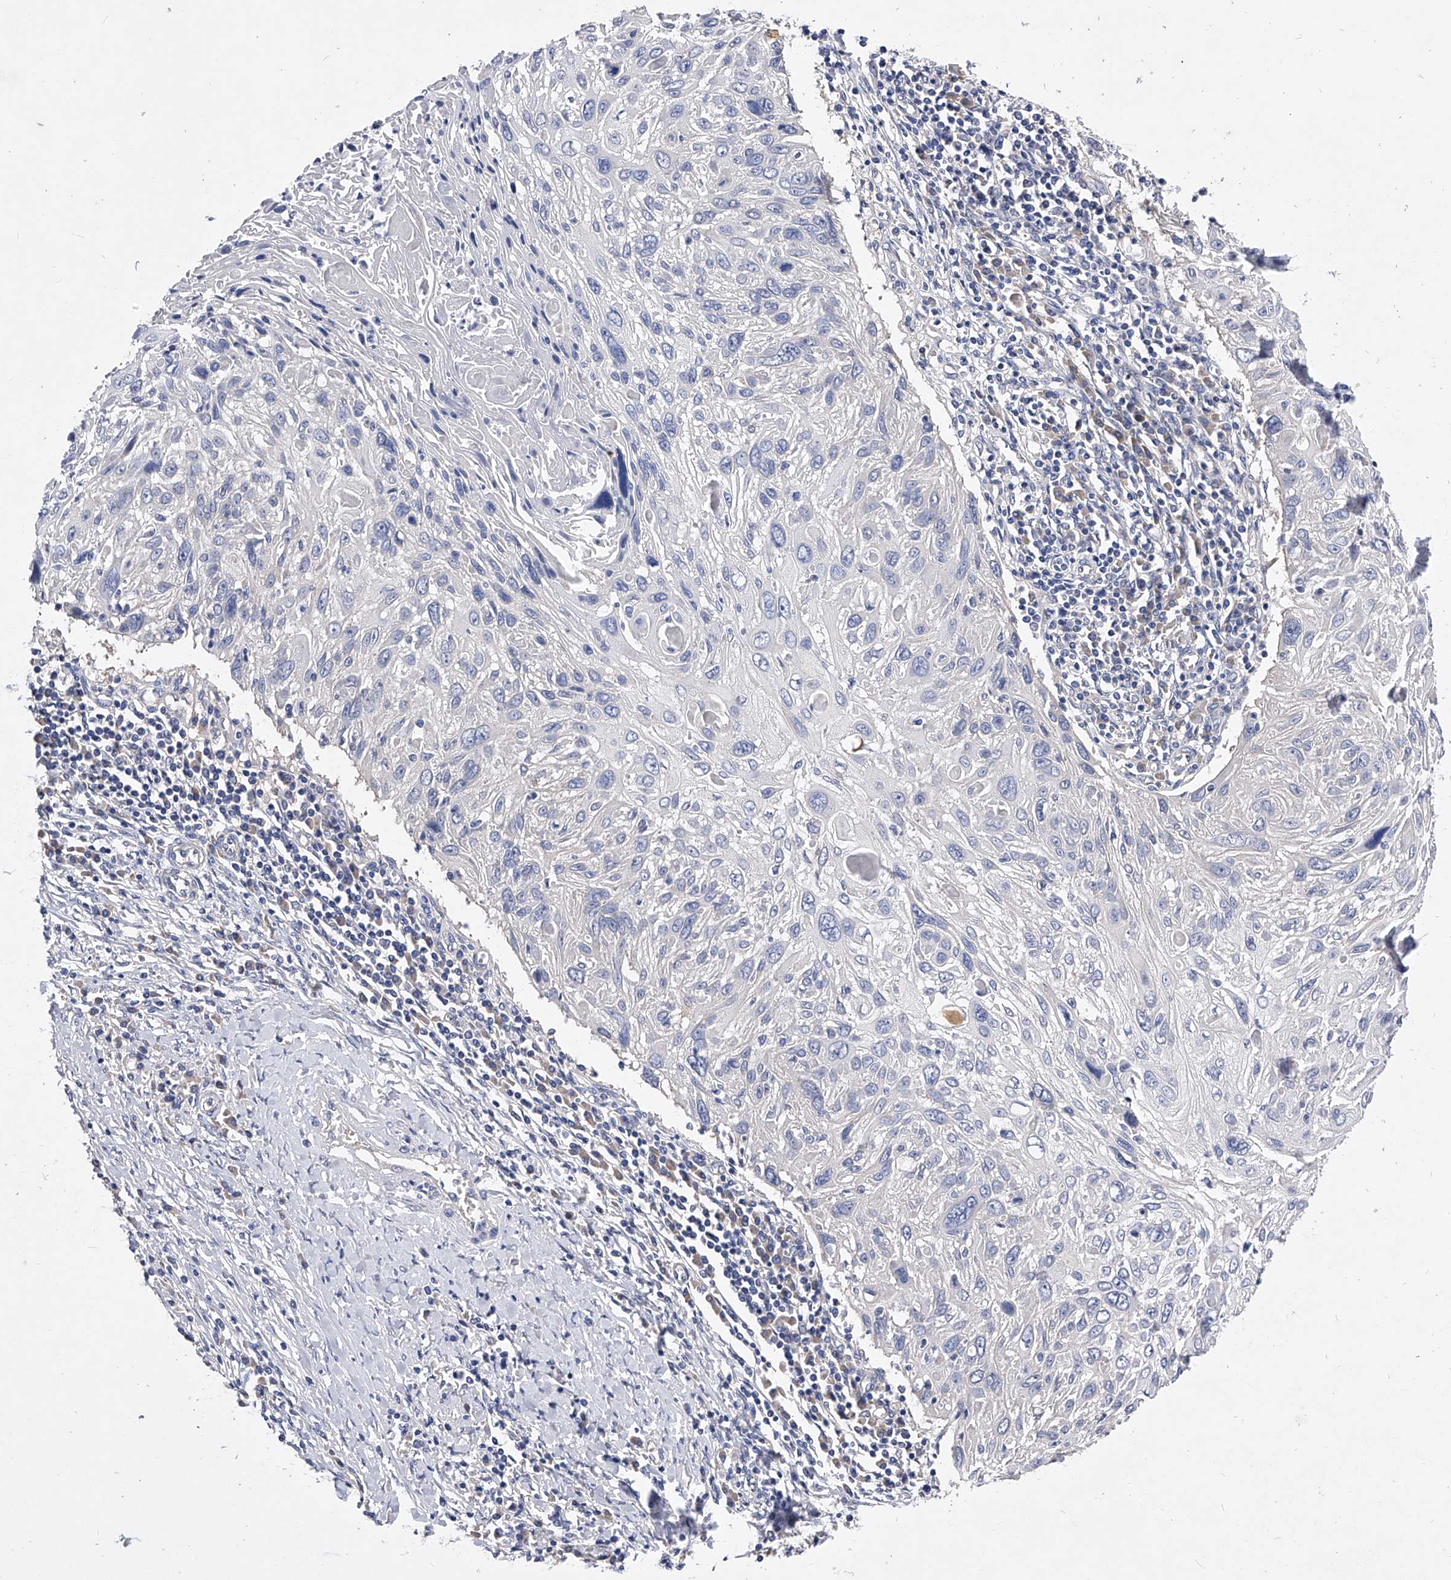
{"staining": {"intensity": "negative", "quantity": "none", "location": "none"}, "tissue": "cervical cancer", "cell_type": "Tumor cells", "image_type": "cancer", "snomed": [{"axis": "morphology", "description": "Squamous cell carcinoma, NOS"}, {"axis": "topography", "description": "Cervix"}], "caption": "The micrograph shows no significant staining in tumor cells of cervical squamous cell carcinoma.", "gene": "PPP5C", "patient": {"sex": "female", "age": 51}}